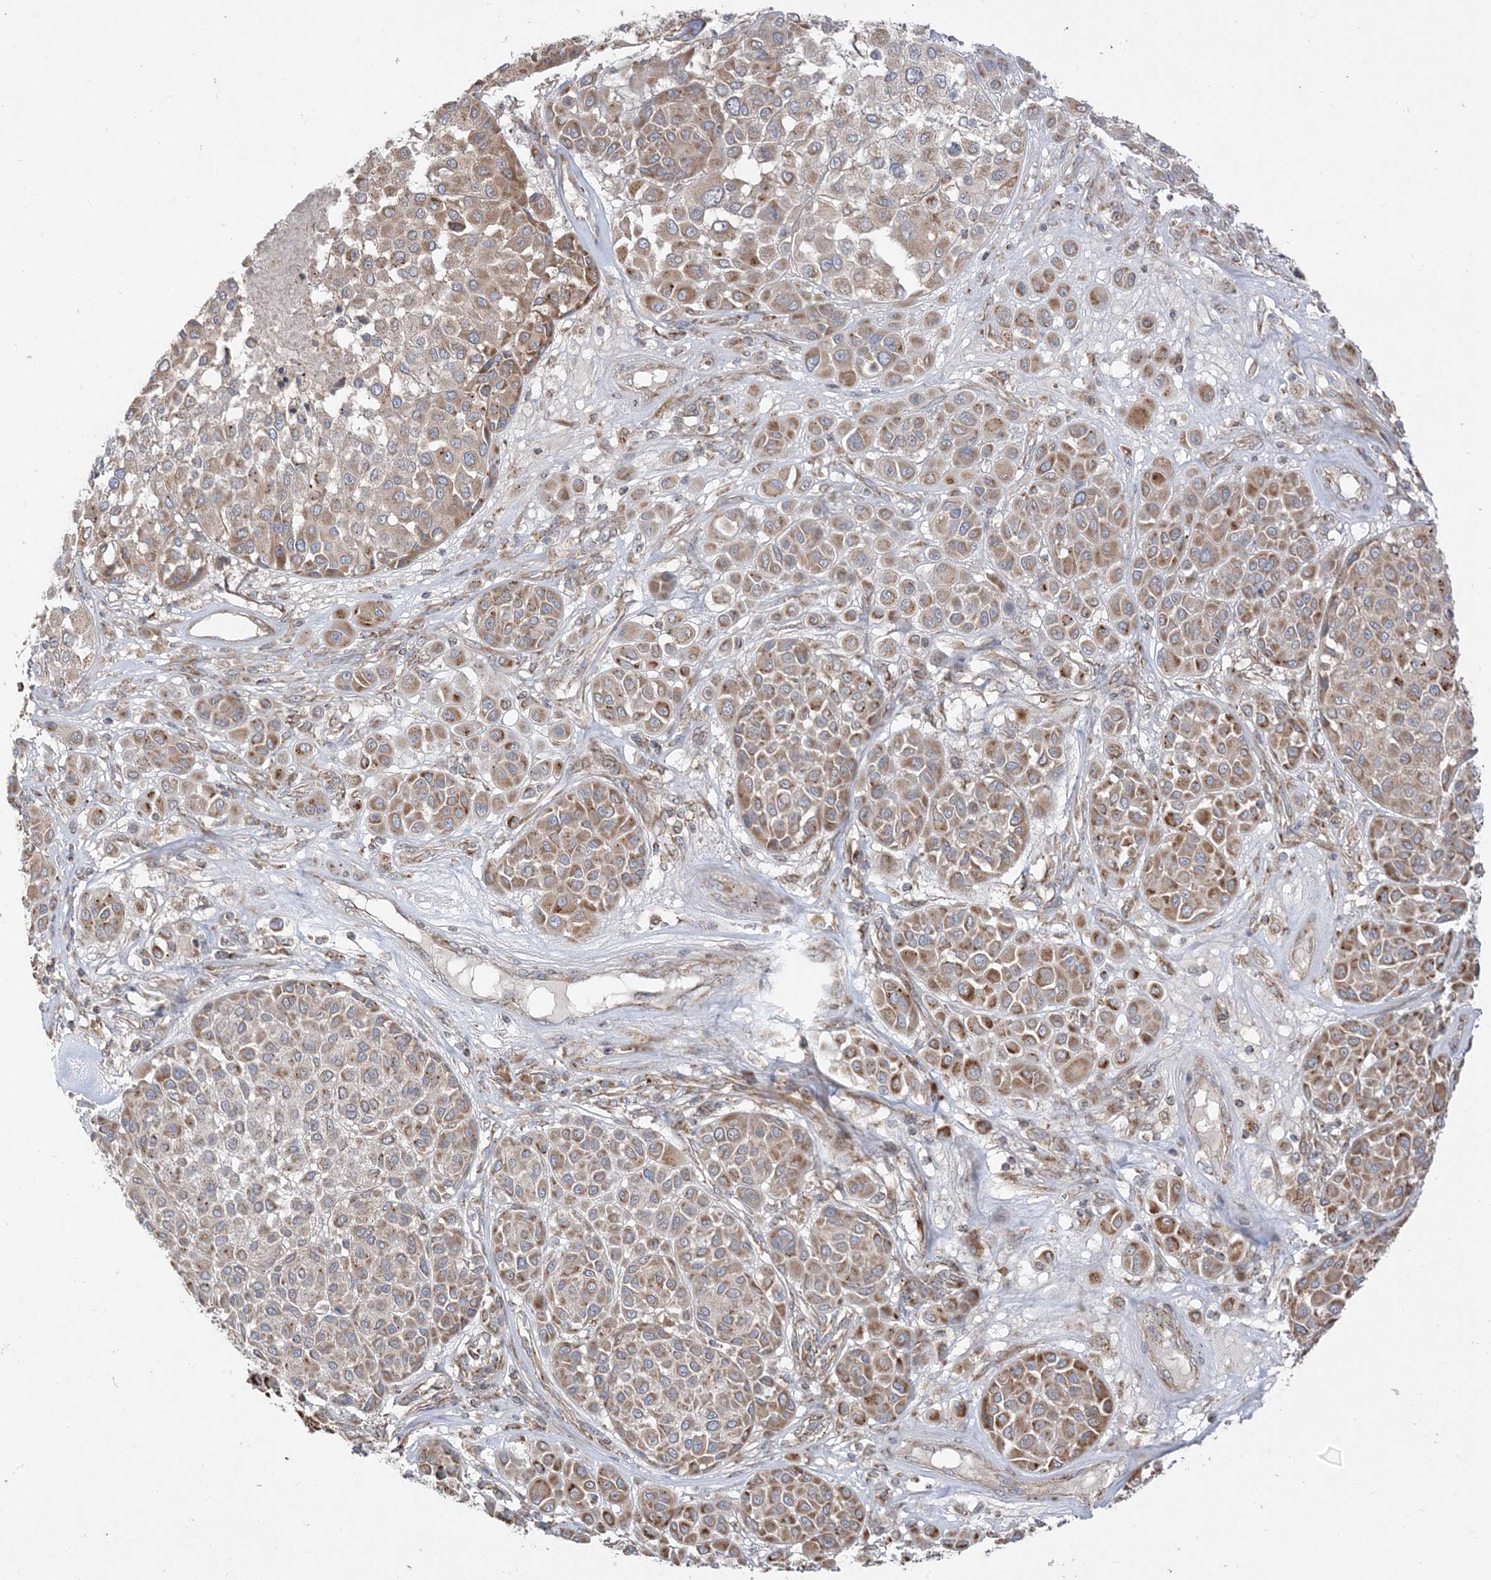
{"staining": {"intensity": "moderate", "quantity": ">75%", "location": "cytoplasmic/membranous"}, "tissue": "melanoma", "cell_type": "Tumor cells", "image_type": "cancer", "snomed": [{"axis": "morphology", "description": "Malignant melanoma, Metastatic site"}, {"axis": "topography", "description": "Soft tissue"}], "caption": "Malignant melanoma (metastatic site) tissue shows moderate cytoplasmic/membranous positivity in approximately >75% of tumor cells, visualized by immunohistochemistry.", "gene": "AARS2", "patient": {"sex": "male", "age": 41}}